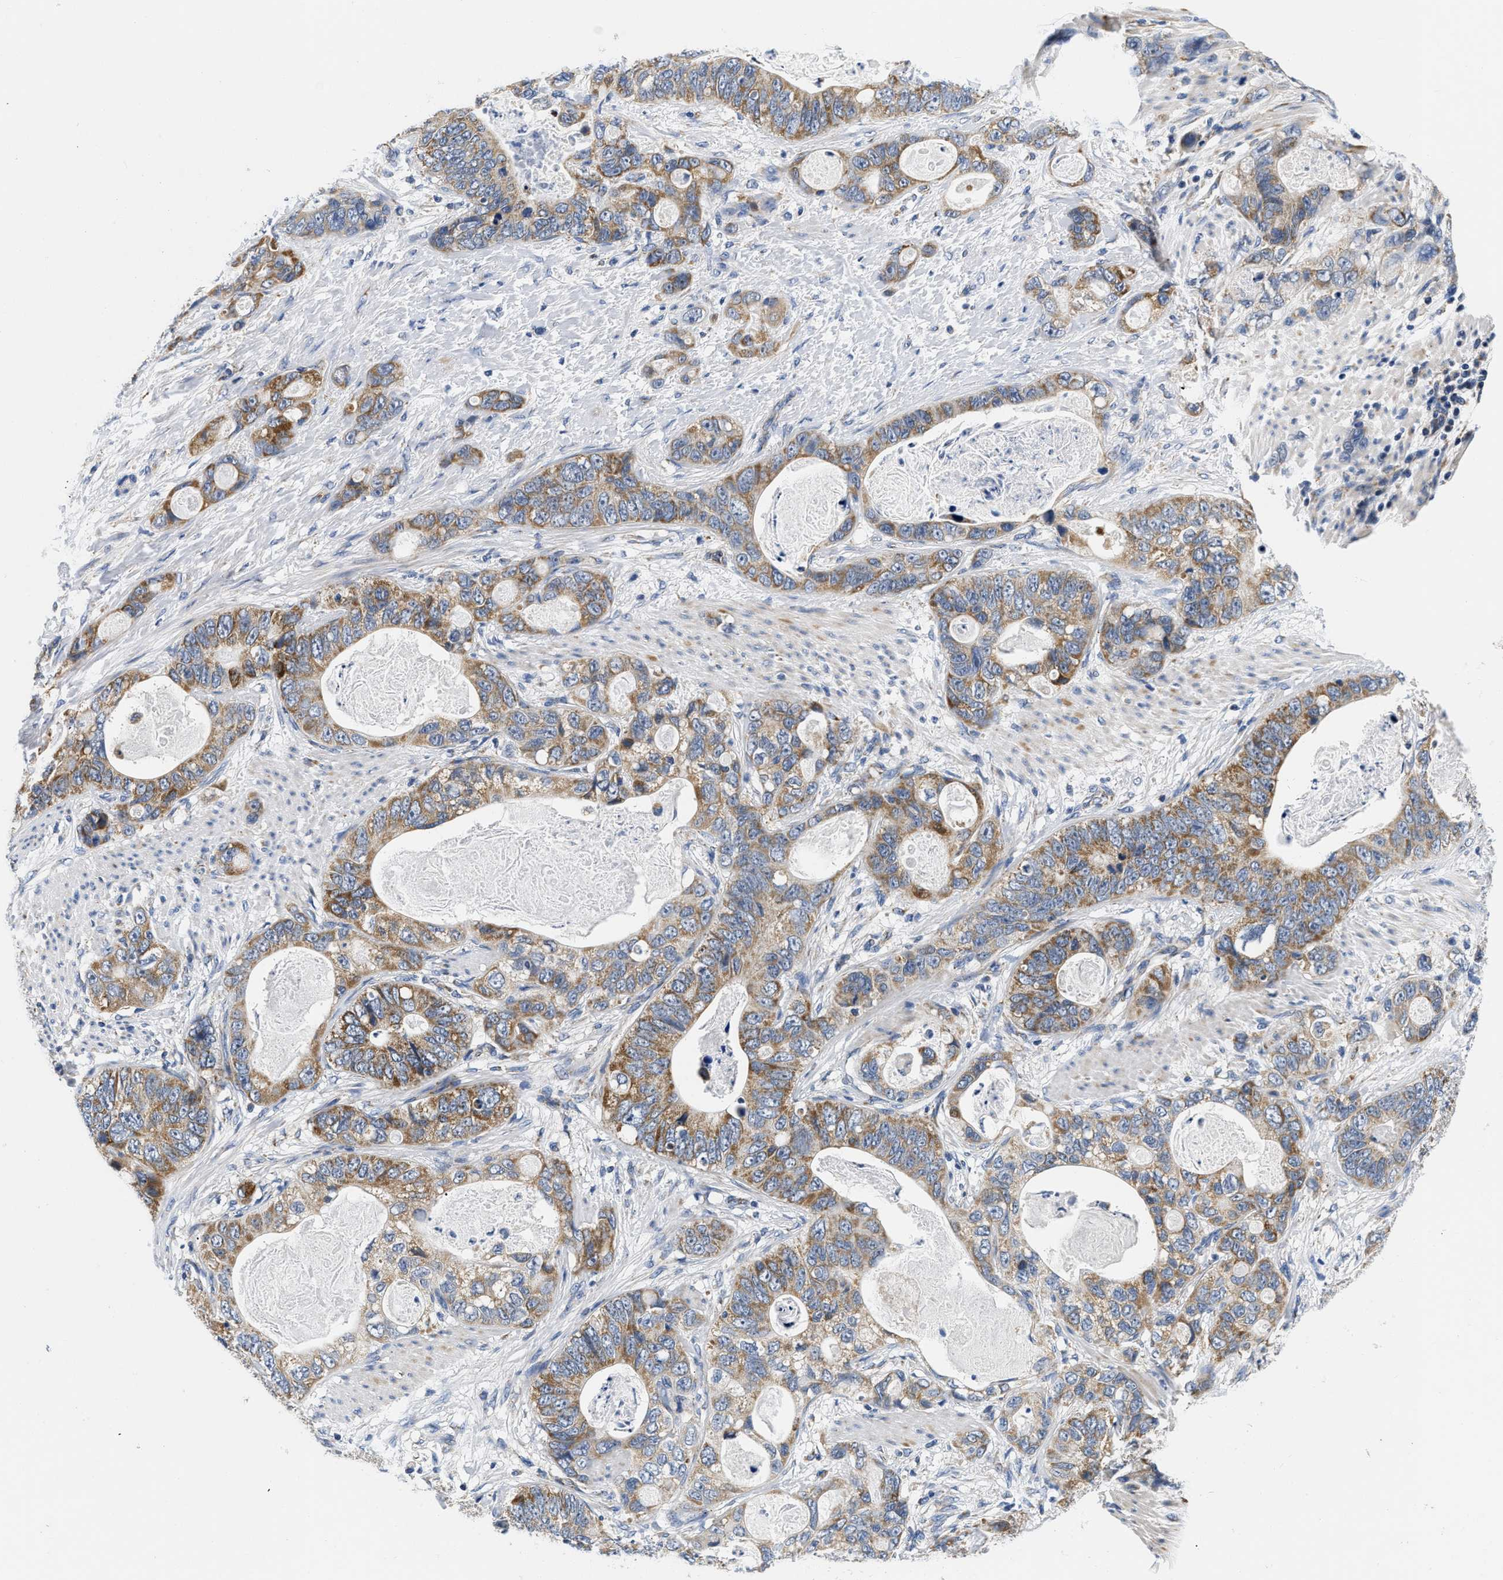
{"staining": {"intensity": "moderate", "quantity": ">75%", "location": "cytoplasmic/membranous"}, "tissue": "stomach cancer", "cell_type": "Tumor cells", "image_type": "cancer", "snomed": [{"axis": "morphology", "description": "Normal tissue, NOS"}, {"axis": "morphology", "description": "Adenocarcinoma, NOS"}, {"axis": "topography", "description": "Stomach"}], "caption": "Tumor cells exhibit medium levels of moderate cytoplasmic/membranous positivity in about >75% of cells in stomach cancer (adenocarcinoma).", "gene": "PDP1", "patient": {"sex": "female", "age": 89}}